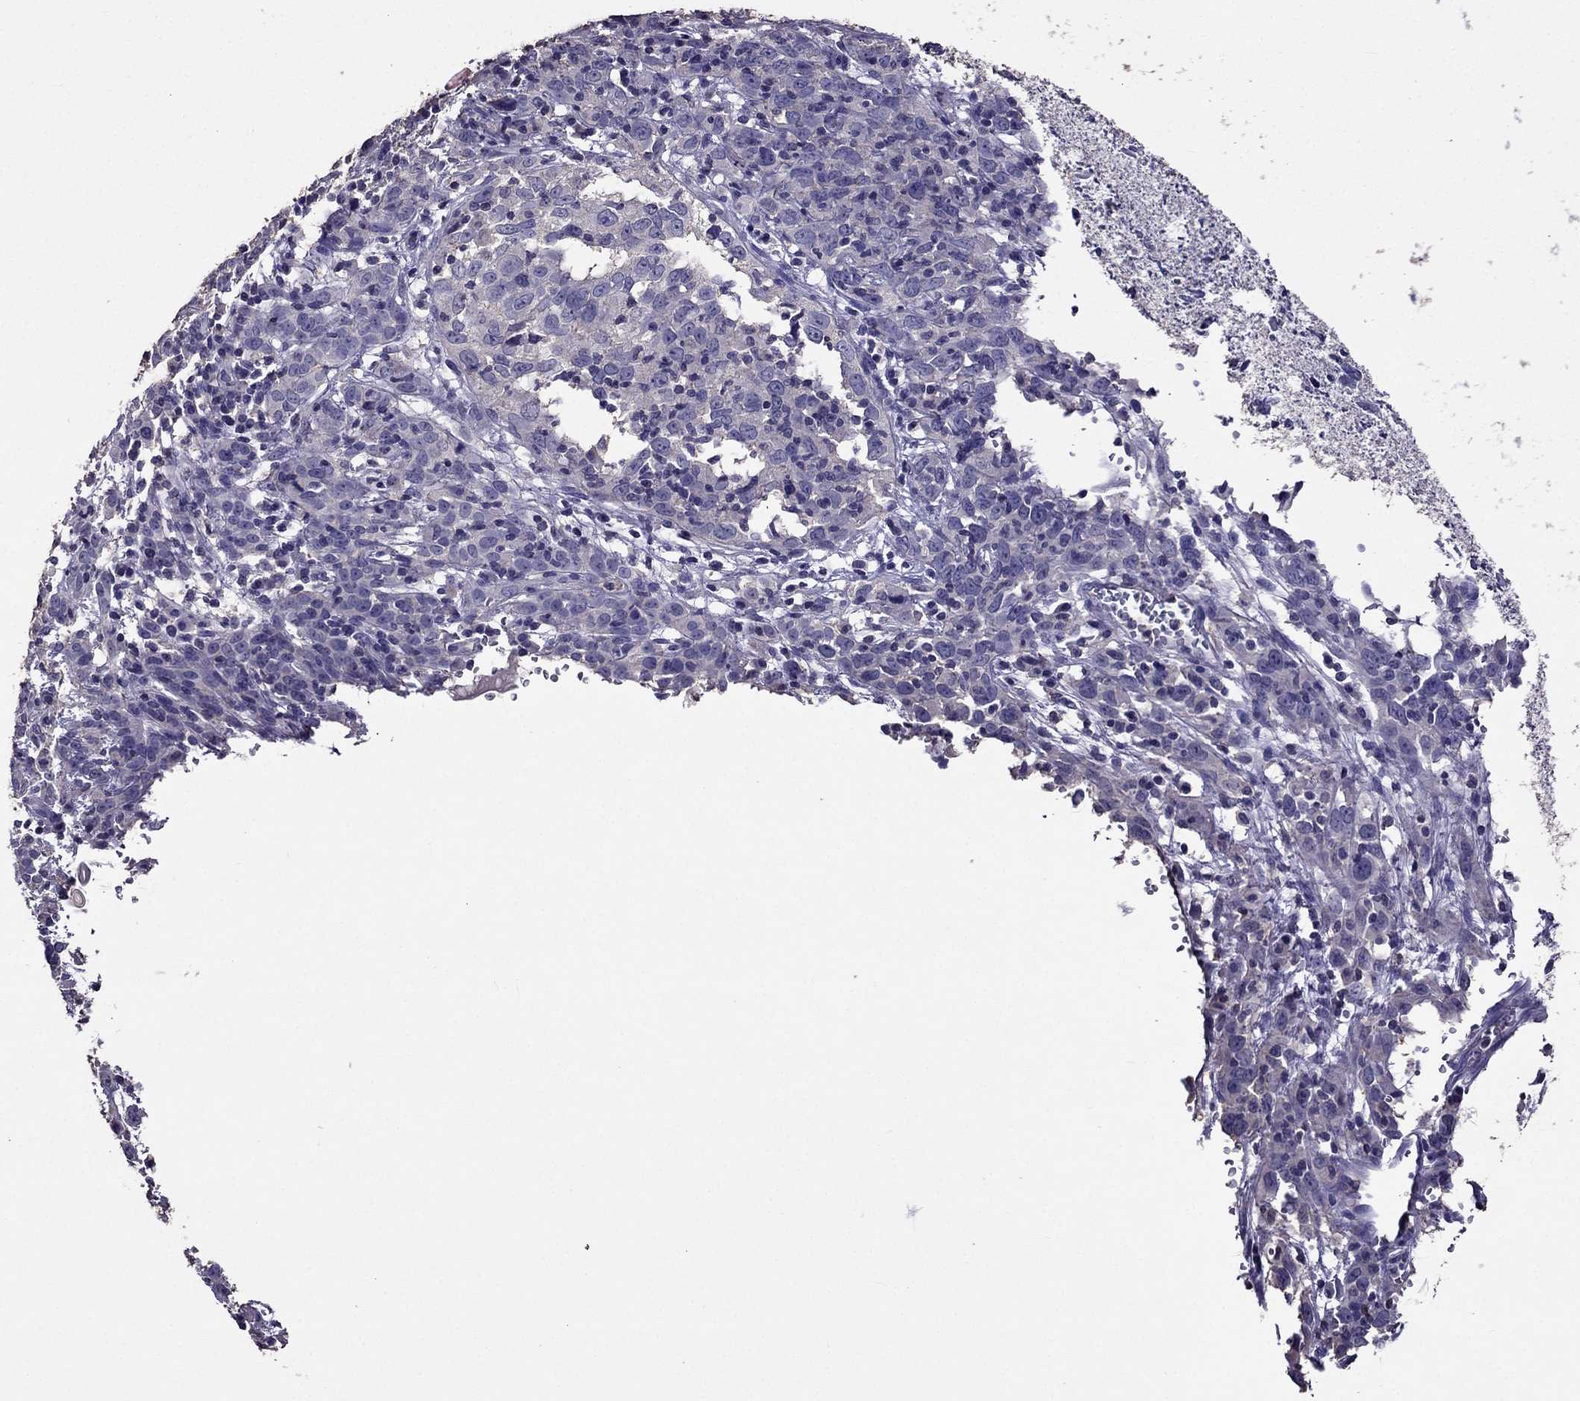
{"staining": {"intensity": "negative", "quantity": "none", "location": "none"}, "tissue": "cervical cancer", "cell_type": "Tumor cells", "image_type": "cancer", "snomed": [{"axis": "morphology", "description": "Adenocarcinoma, NOS"}, {"axis": "topography", "description": "Cervix"}], "caption": "Immunohistochemical staining of human cervical cancer displays no significant staining in tumor cells.", "gene": "NKX3-1", "patient": {"sex": "female", "age": 40}}